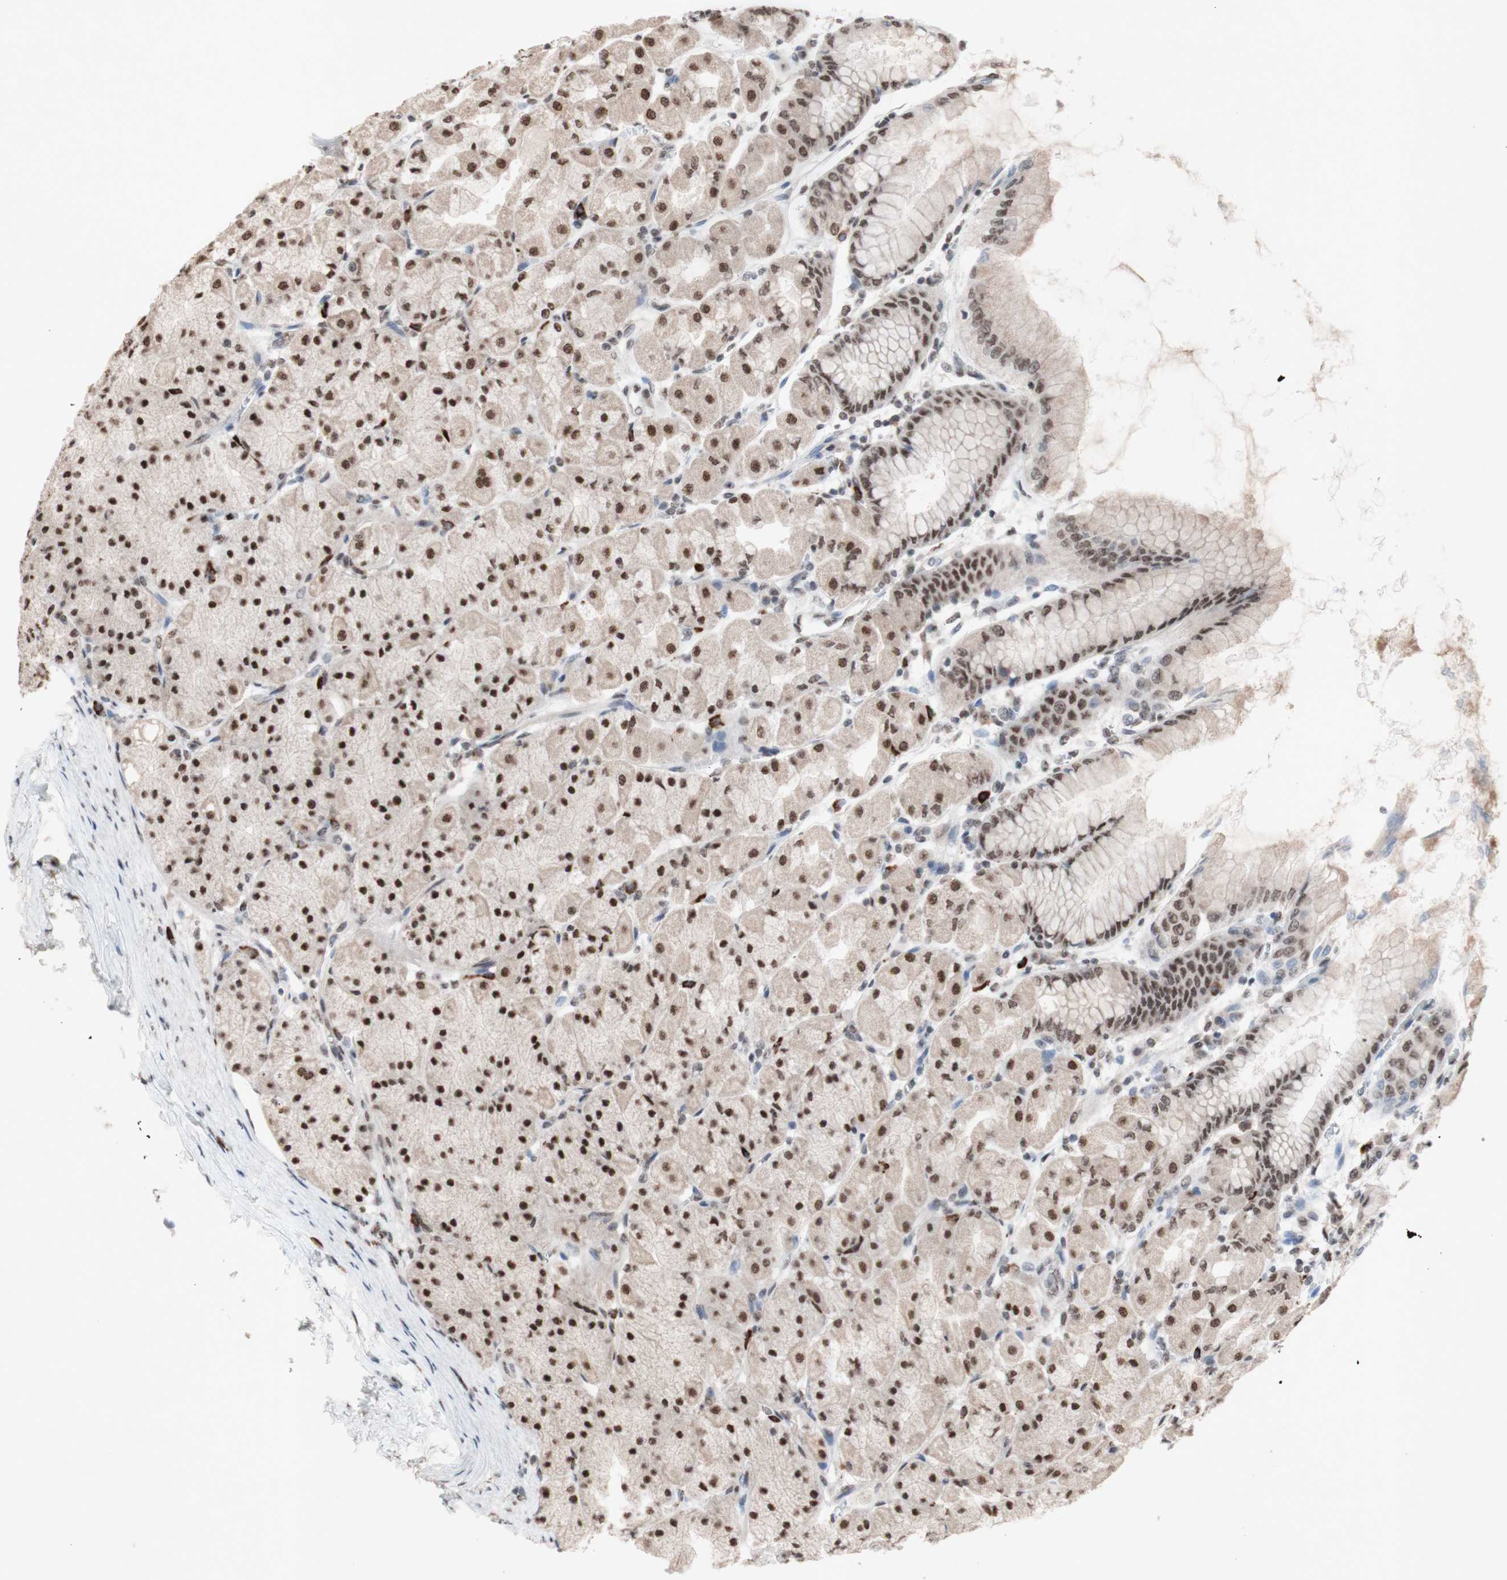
{"staining": {"intensity": "moderate", "quantity": ">75%", "location": "nuclear"}, "tissue": "stomach", "cell_type": "Glandular cells", "image_type": "normal", "snomed": [{"axis": "morphology", "description": "Normal tissue, NOS"}, {"axis": "topography", "description": "Stomach, upper"}], "caption": "IHC histopathology image of unremarkable stomach: stomach stained using immunohistochemistry displays medium levels of moderate protein expression localized specifically in the nuclear of glandular cells, appearing as a nuclear brown color.", "gene": "SFPQ", "patient": {"sex": "female", "age": 56}}